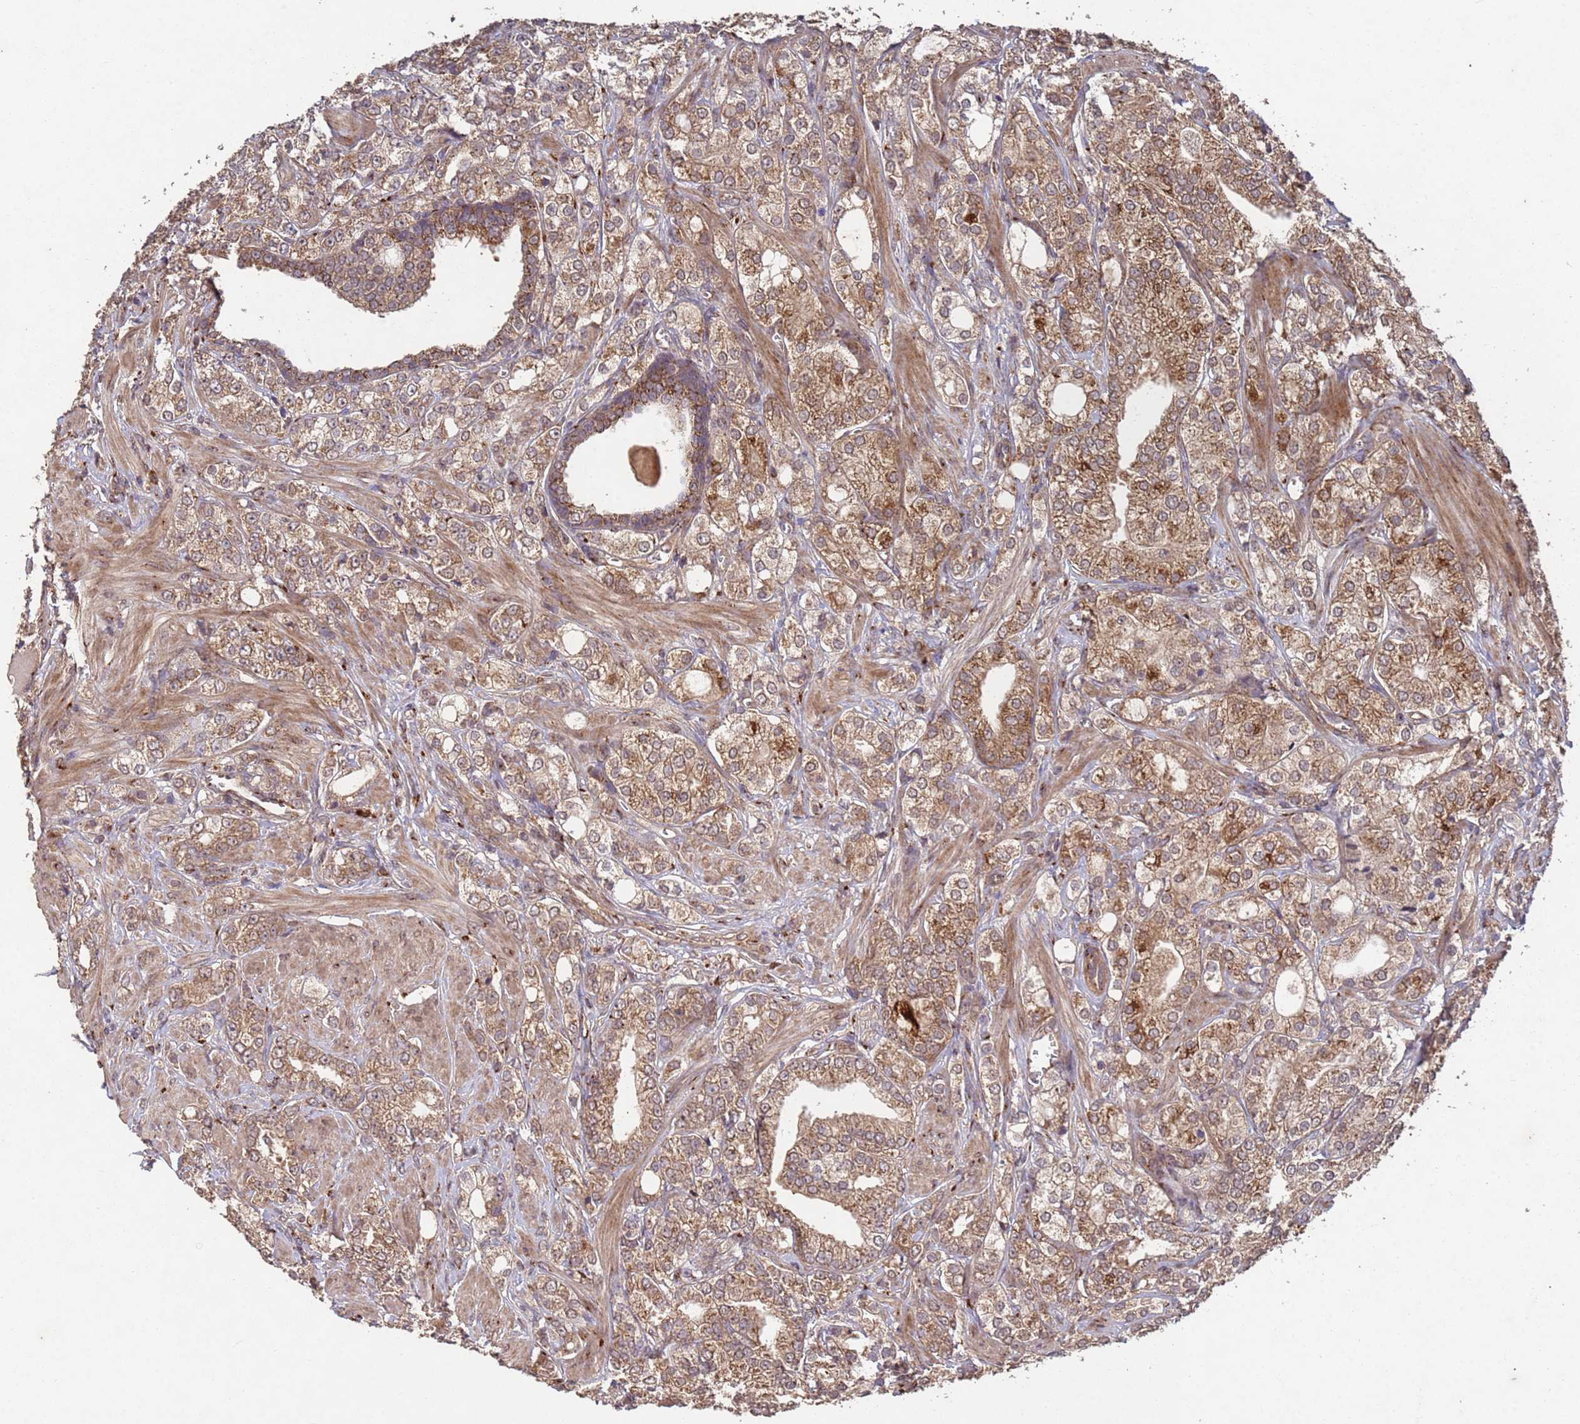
{"staining": {"intensity": "moderate", "quantity": ">75%", "location": "cytoplasmic/membranous"}, "tissue": "prostate cancer", "cell_type": "Tumor cells", "image_type": "cancer", "snomed": [{"axis": "morphology", "description": "Adenocarcinoma, High grade"}, {"axis": "topography", "description": "Prostate"}], "caption": "Moderate cytoplasmic/membranous positivity is present in about >75% of tumor cells in high-grade adenocarcinoma (prostate).", "gene": "FASTKD1", "patient": {"sex": "male", "age": 50}}